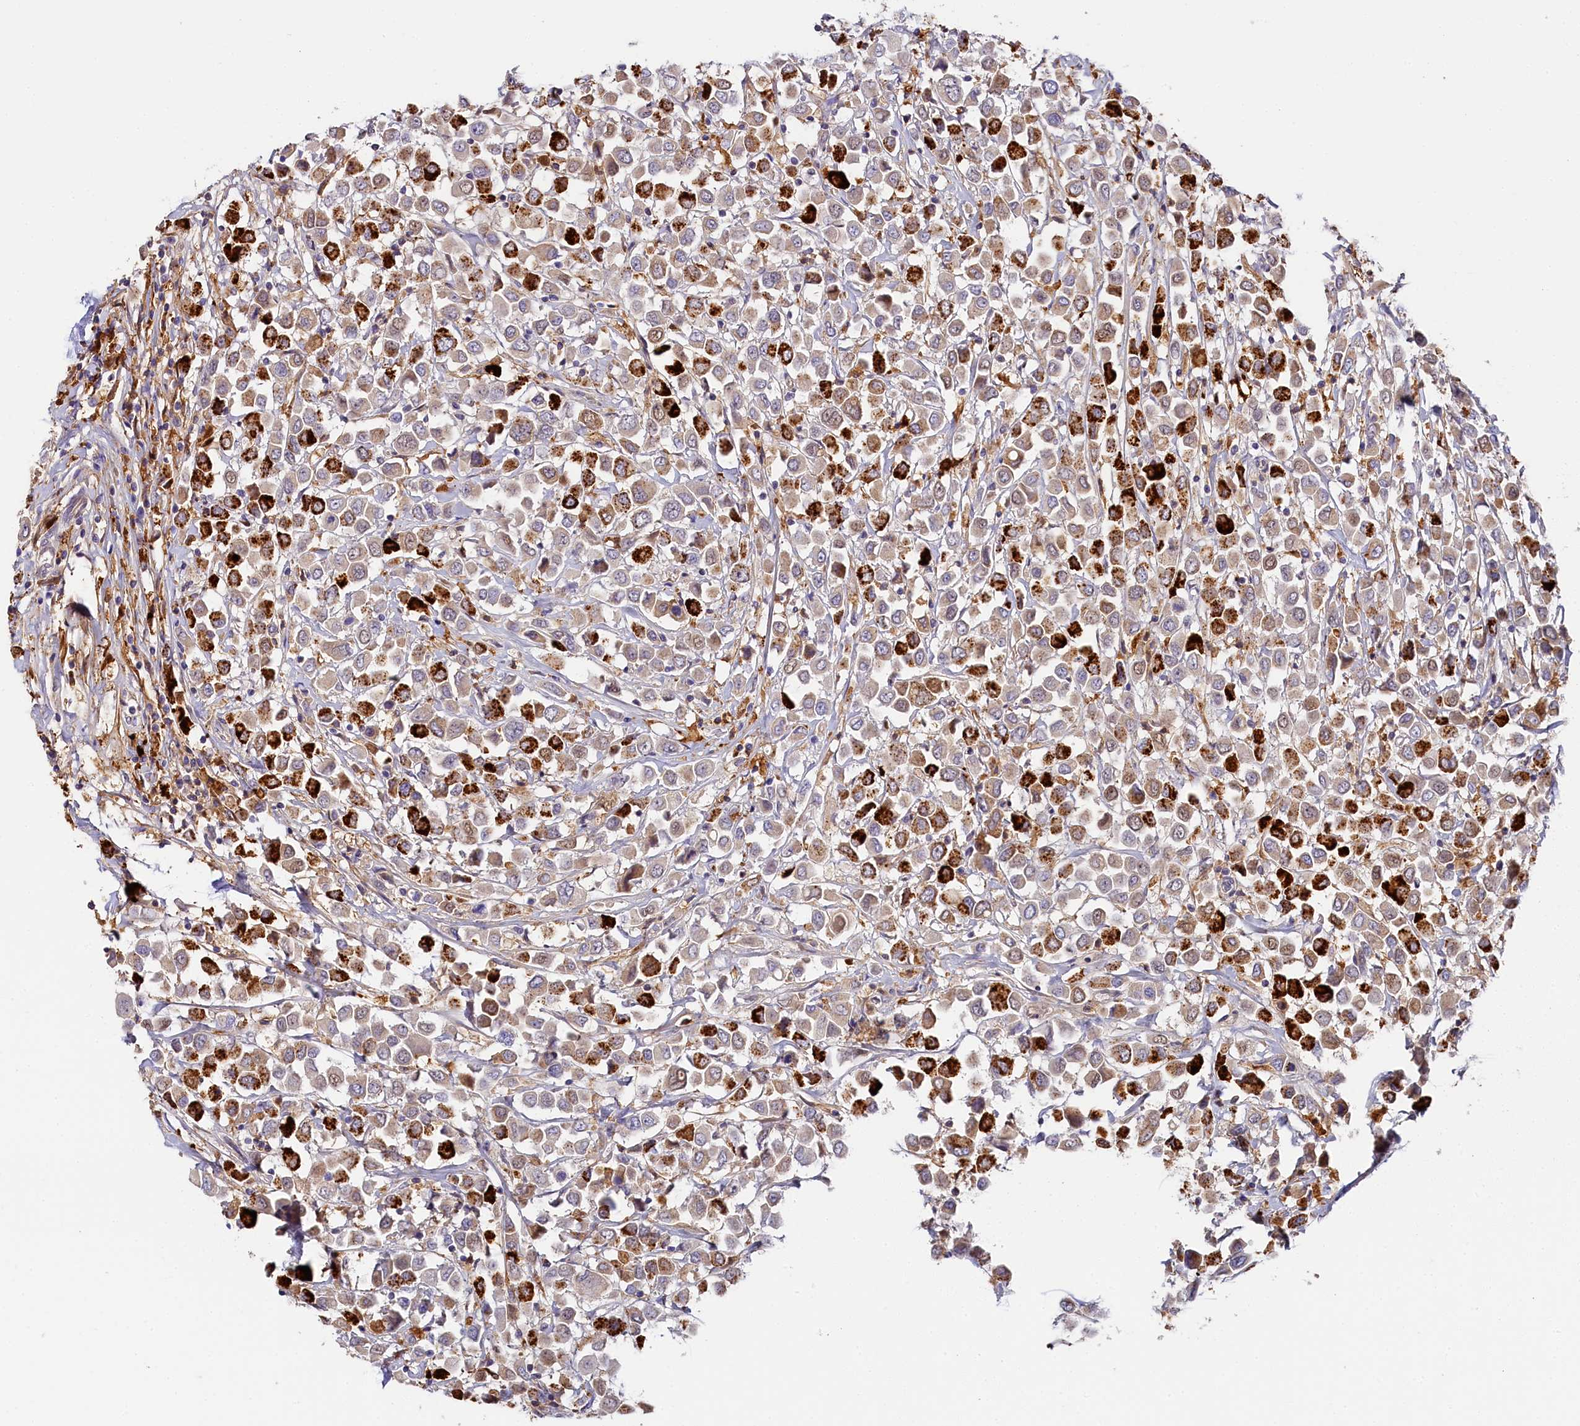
{"staining": {"intensity": "strong", "quantity": "<25%", "location": "cytoplasmic/membranous"}, "tissue": "breast cancer", "cell_type": "Tumor cells", "image_type": "cancer", "snomed": [{"axis": "morphology", "description": "Duct carcinoma"}, {"axis": "topography", "description": "Breast"}], "caption": "Human breast infiltrating ductal carcinoma stained with a protein marker shows strong staining in tumor cells.", "gene": "KATNB1", "patient": {"sex": "female", "age": 61}}